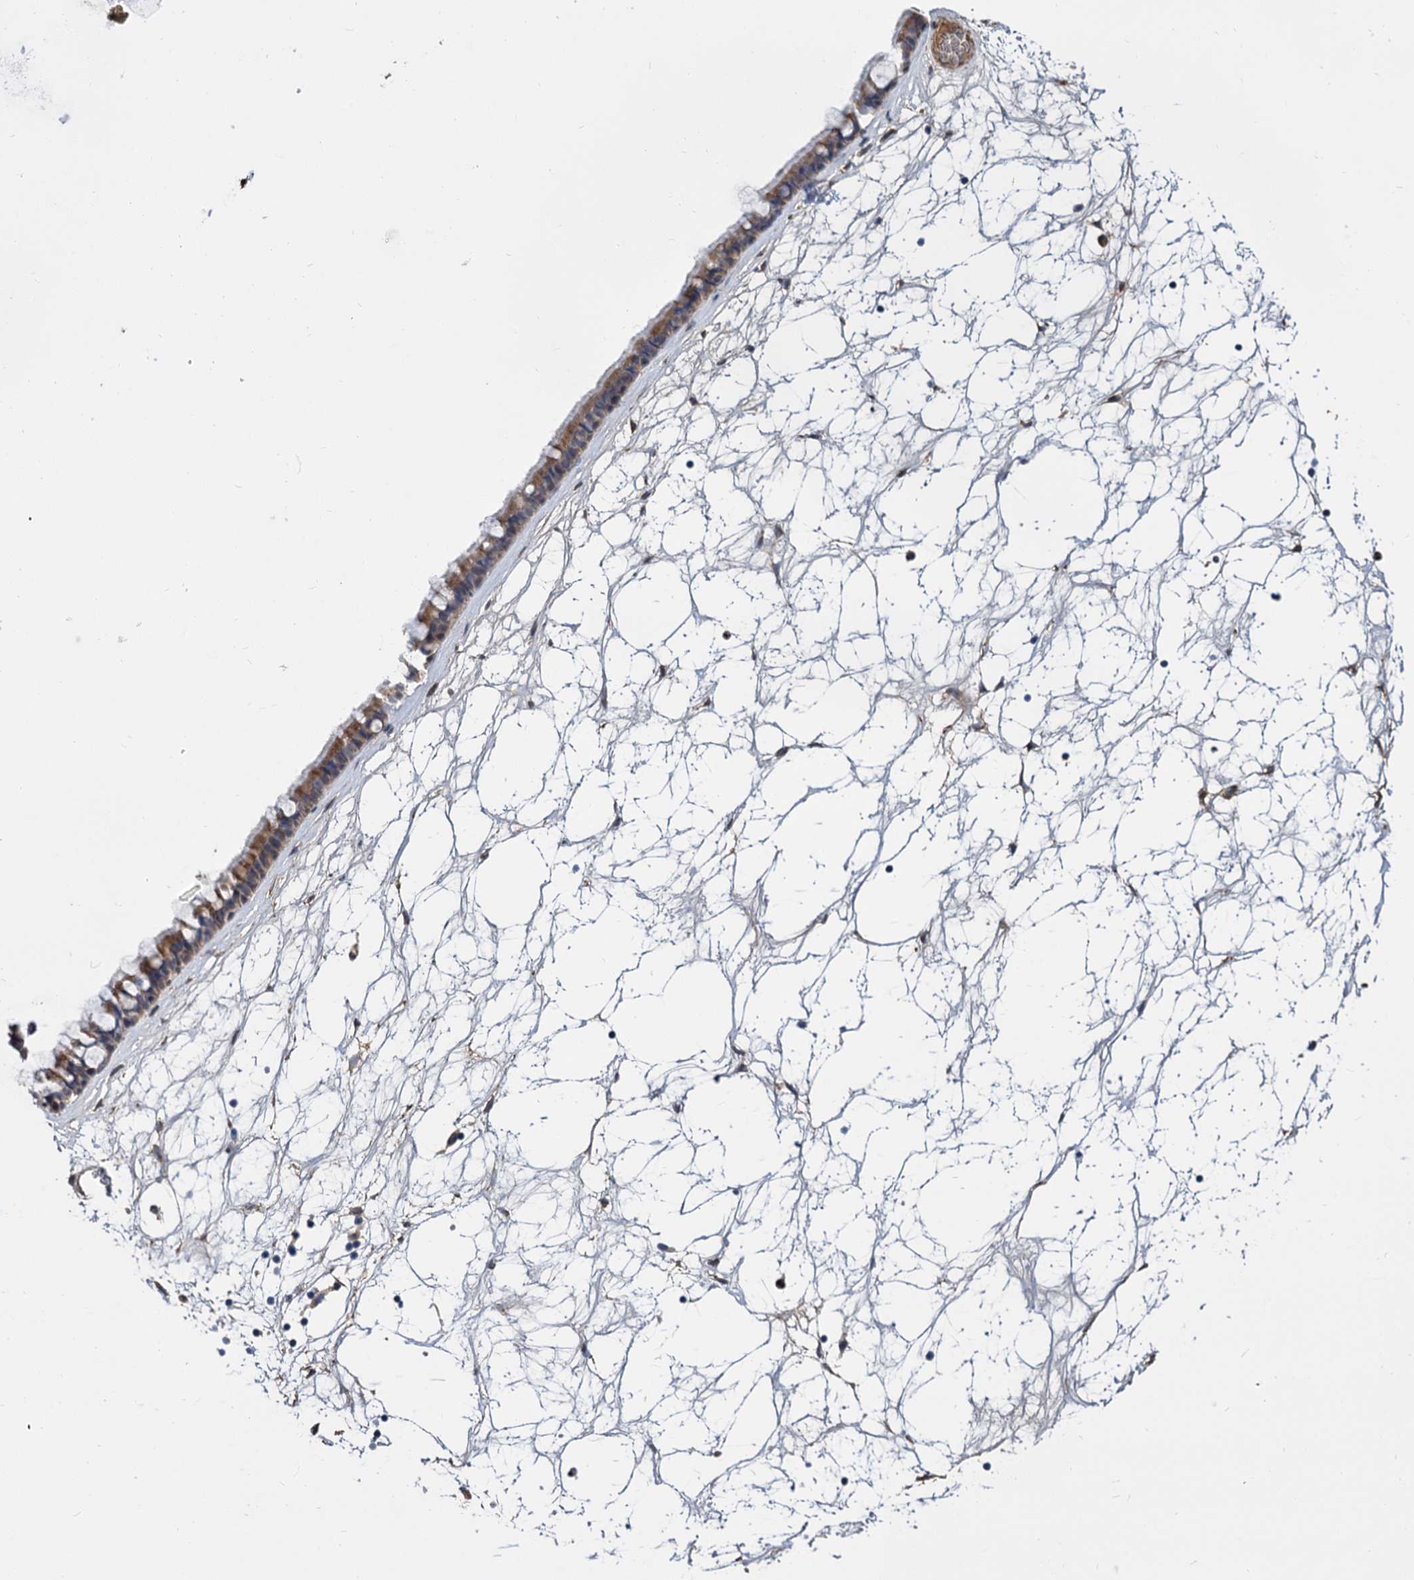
{"staining": {"intensity": "moderate", "quantity": ">75%", "location": "cytoplasmic/membranous"}, "tissue": "nasopharynx", "cell_type": "Respiratory epithelial cells", "image_type": "normal", "snomed": [{"axis": "morphology", "description": "Normal tissue, NOS"}, {"axis": "topography", "description": "Nasopharynx"}], "caption": "Respiratory epithelial cells display moderate cytoplasmic/membranous positivity in about >75% of cells in benign nasopharynx. (Stains: DAB in brown, nuclei in blue, Microscopy: brightfield microscopy at high magnification).", "gene": "ALKBH7", "patient": {"sex": "male", "age": 64}}